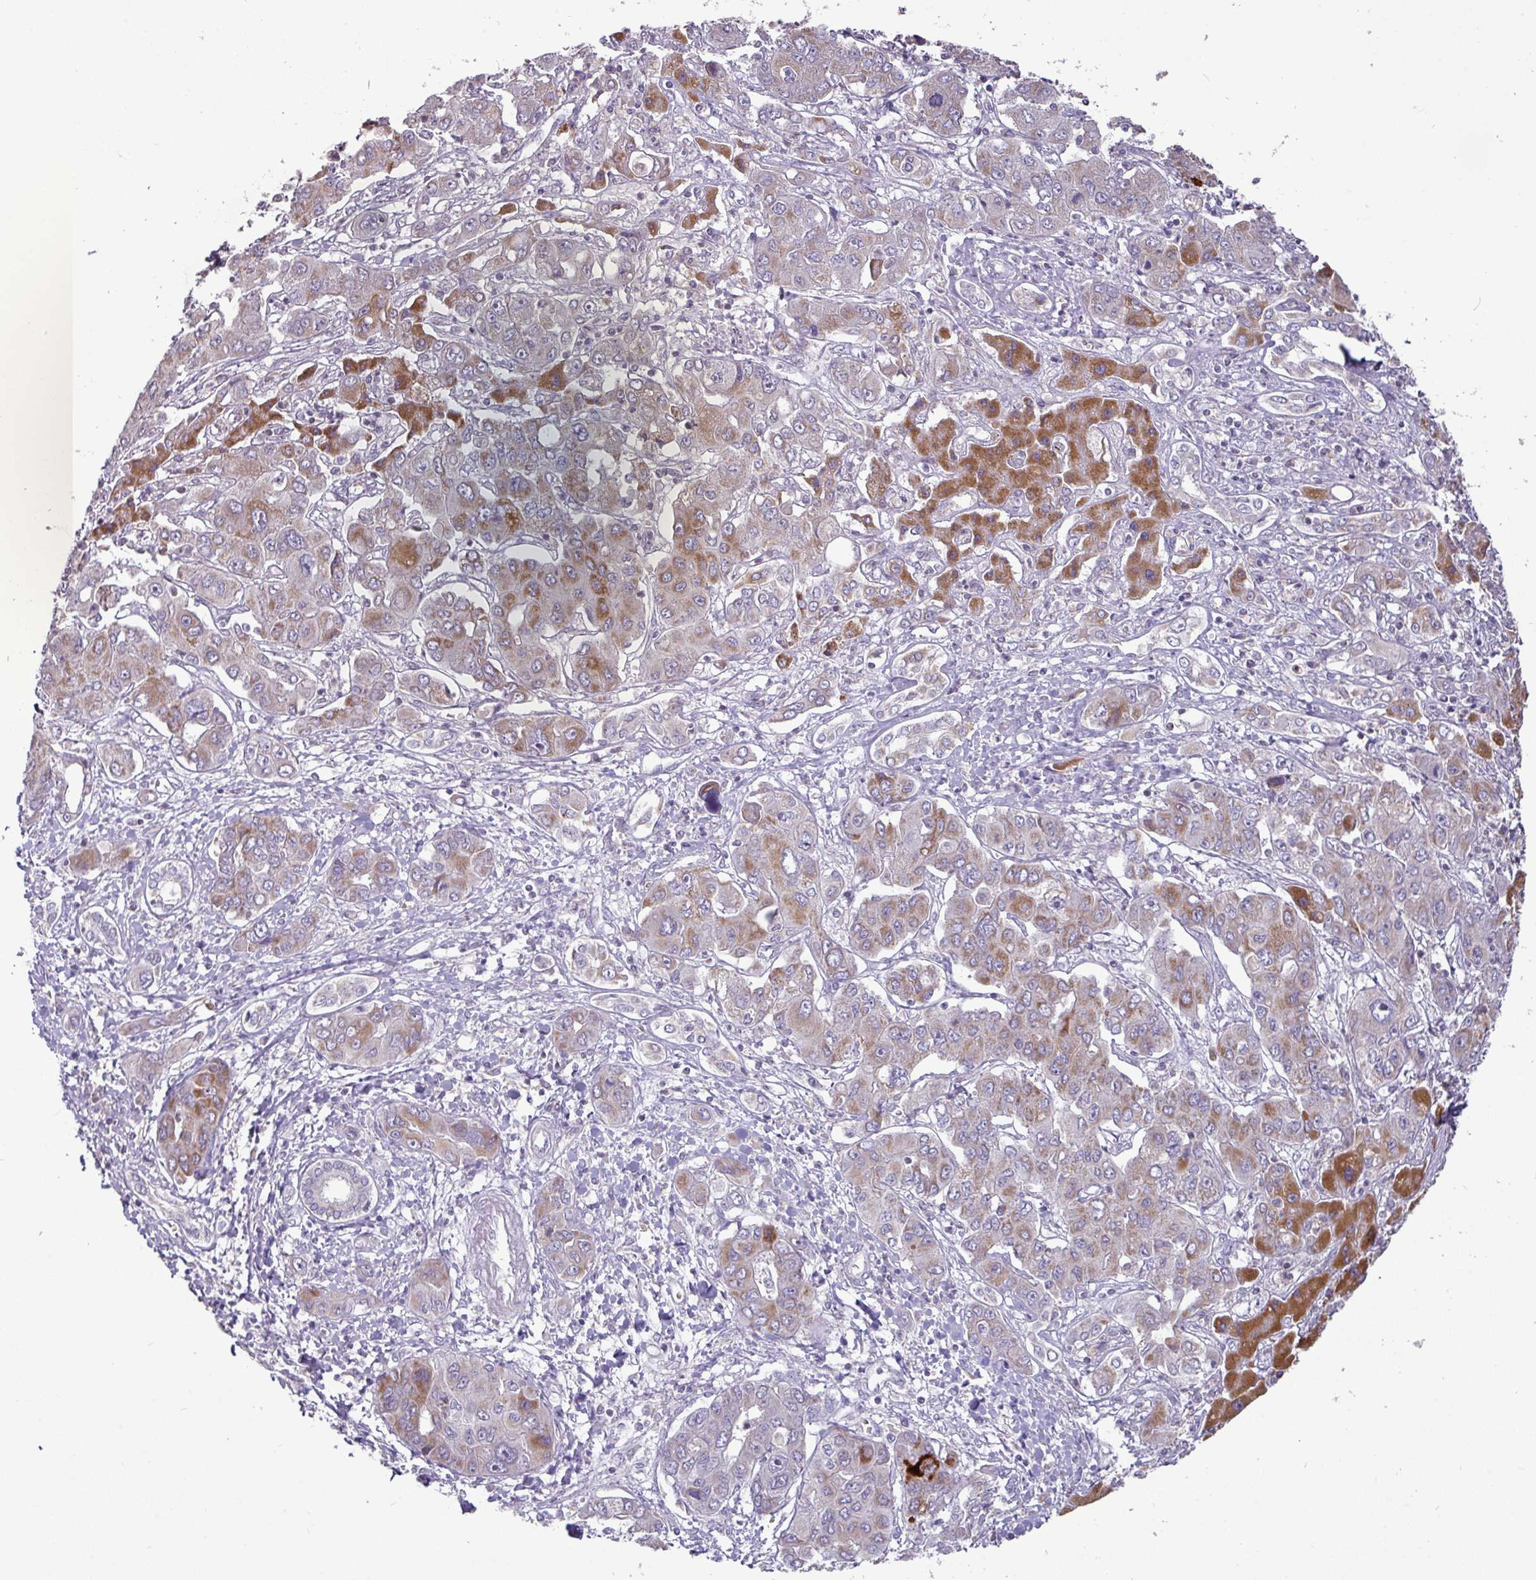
{"staining": {"intensity": "moderate", "quantity": "25%-75%", "location": "cytoplasmic/membranous"}, "tissue": "liver cancer", "cell_type": "Tumor cells", "image_type": "cancer", "snomed": [{"axis": "morphology", "description": "Cholangiocarcinoma"}, {"axis": "topography", "description": "Liver"}], "caption": "Immunohistochemical staining of human liver cholangiocarcinoma demonstrates medium levels of moderate cytoplasmic/membranous protein positivity in approximately 25%-75% of tumor cells.", "gene": "TRAPPC1", "patient": {"sex": "male", "age": 67}}